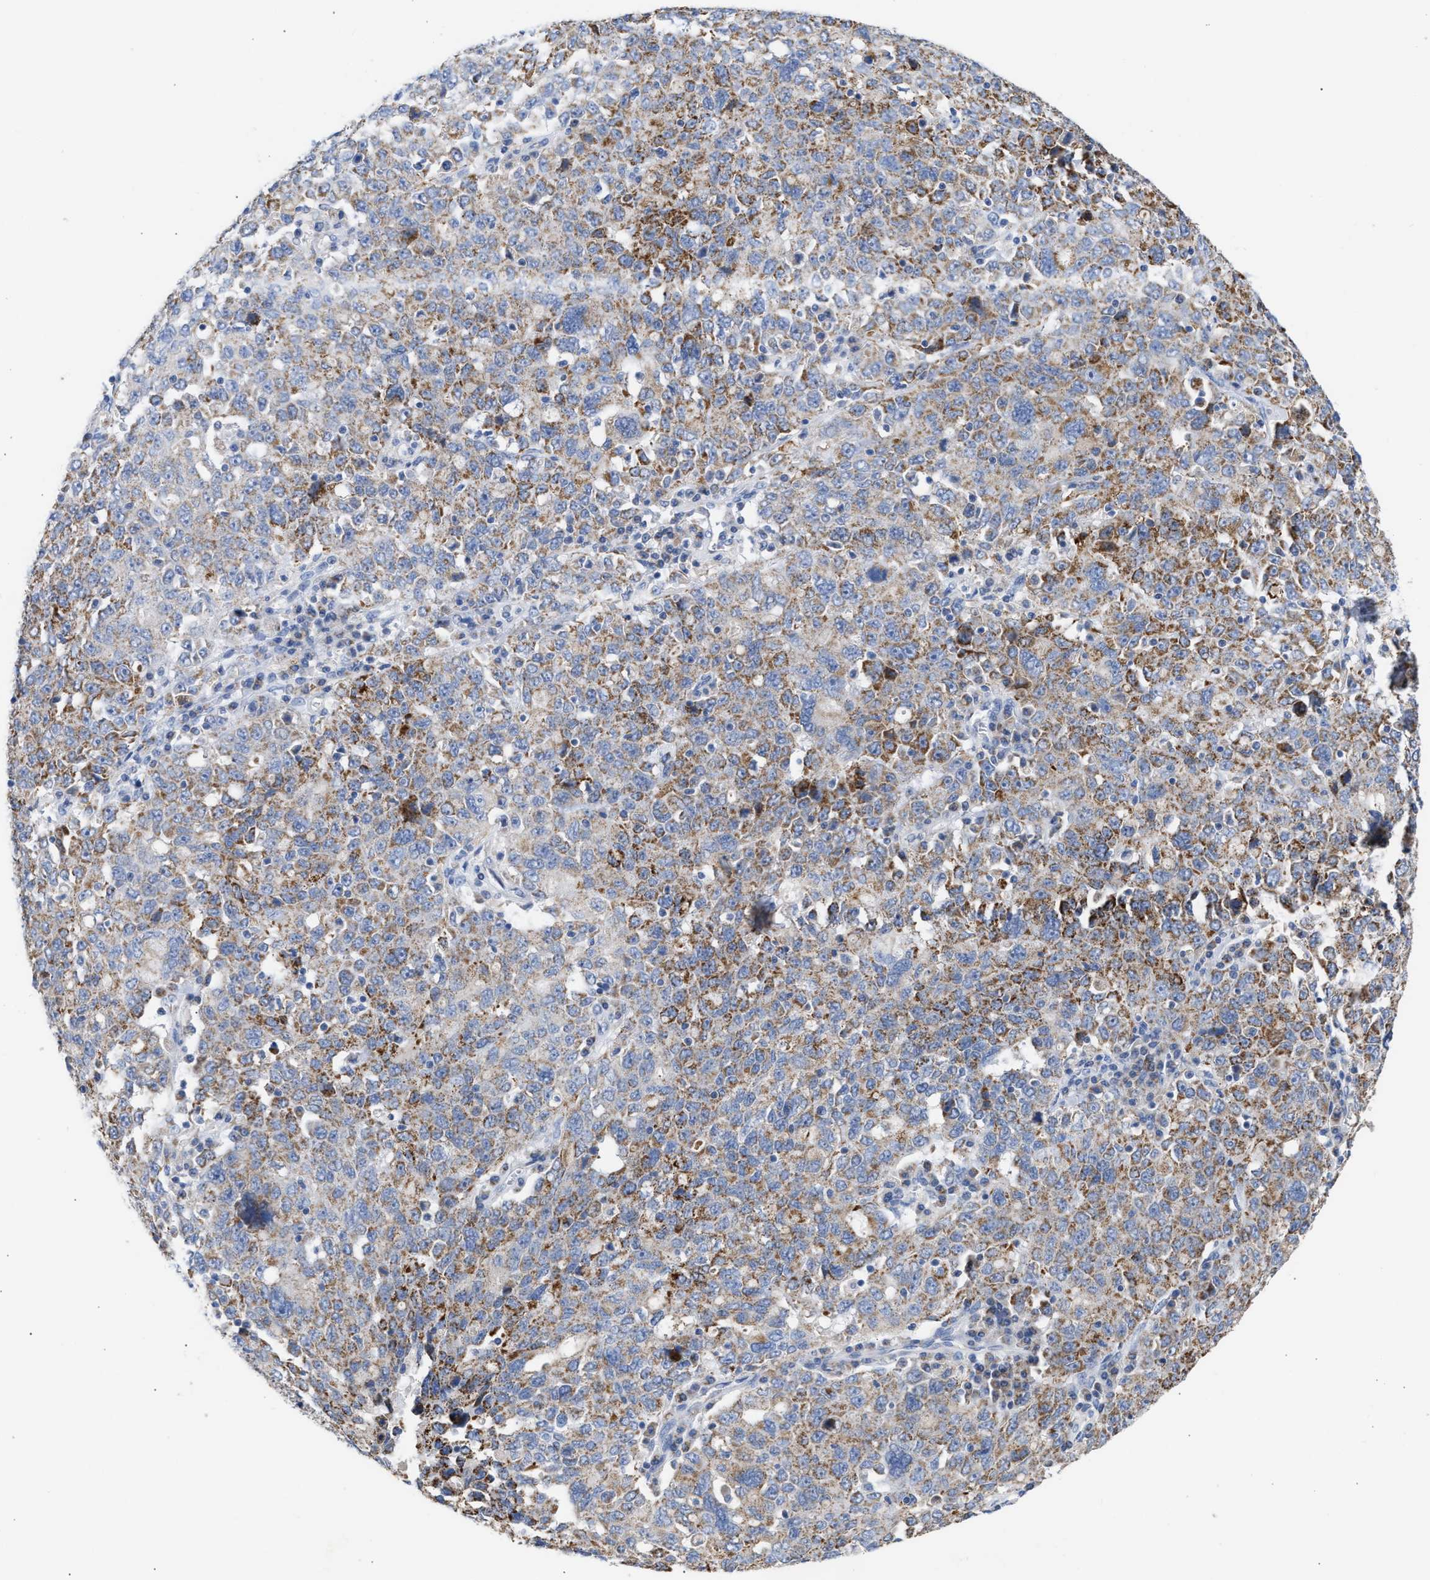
{"staining": {"intensity": "moderate", "quantity": "25%-75%", "location": "cytoplasmic/membranous"}, "tissue": "ovarian cancer", "cell_type": "Tumor cells", "image_type": "cancer", "snomed": [{"axis": "morphology", "description": "Carcinoma, endometroid"}, {"axis": "topography", "description": "Ovary"}], "caption": "Immunohistochemistry (DAB) staining of human ovarian endometroid carcinoma displays moderate cytoplasmic/membranous protein staining in approximately 25%-75% of tumor cells. The protein is stained brown, and the nuclei are stained in blue (DAB IHC with brightfield microscopy, high magnification).", "gene": "ACOT13", "patient": {"sex": "female", "age": 62}}